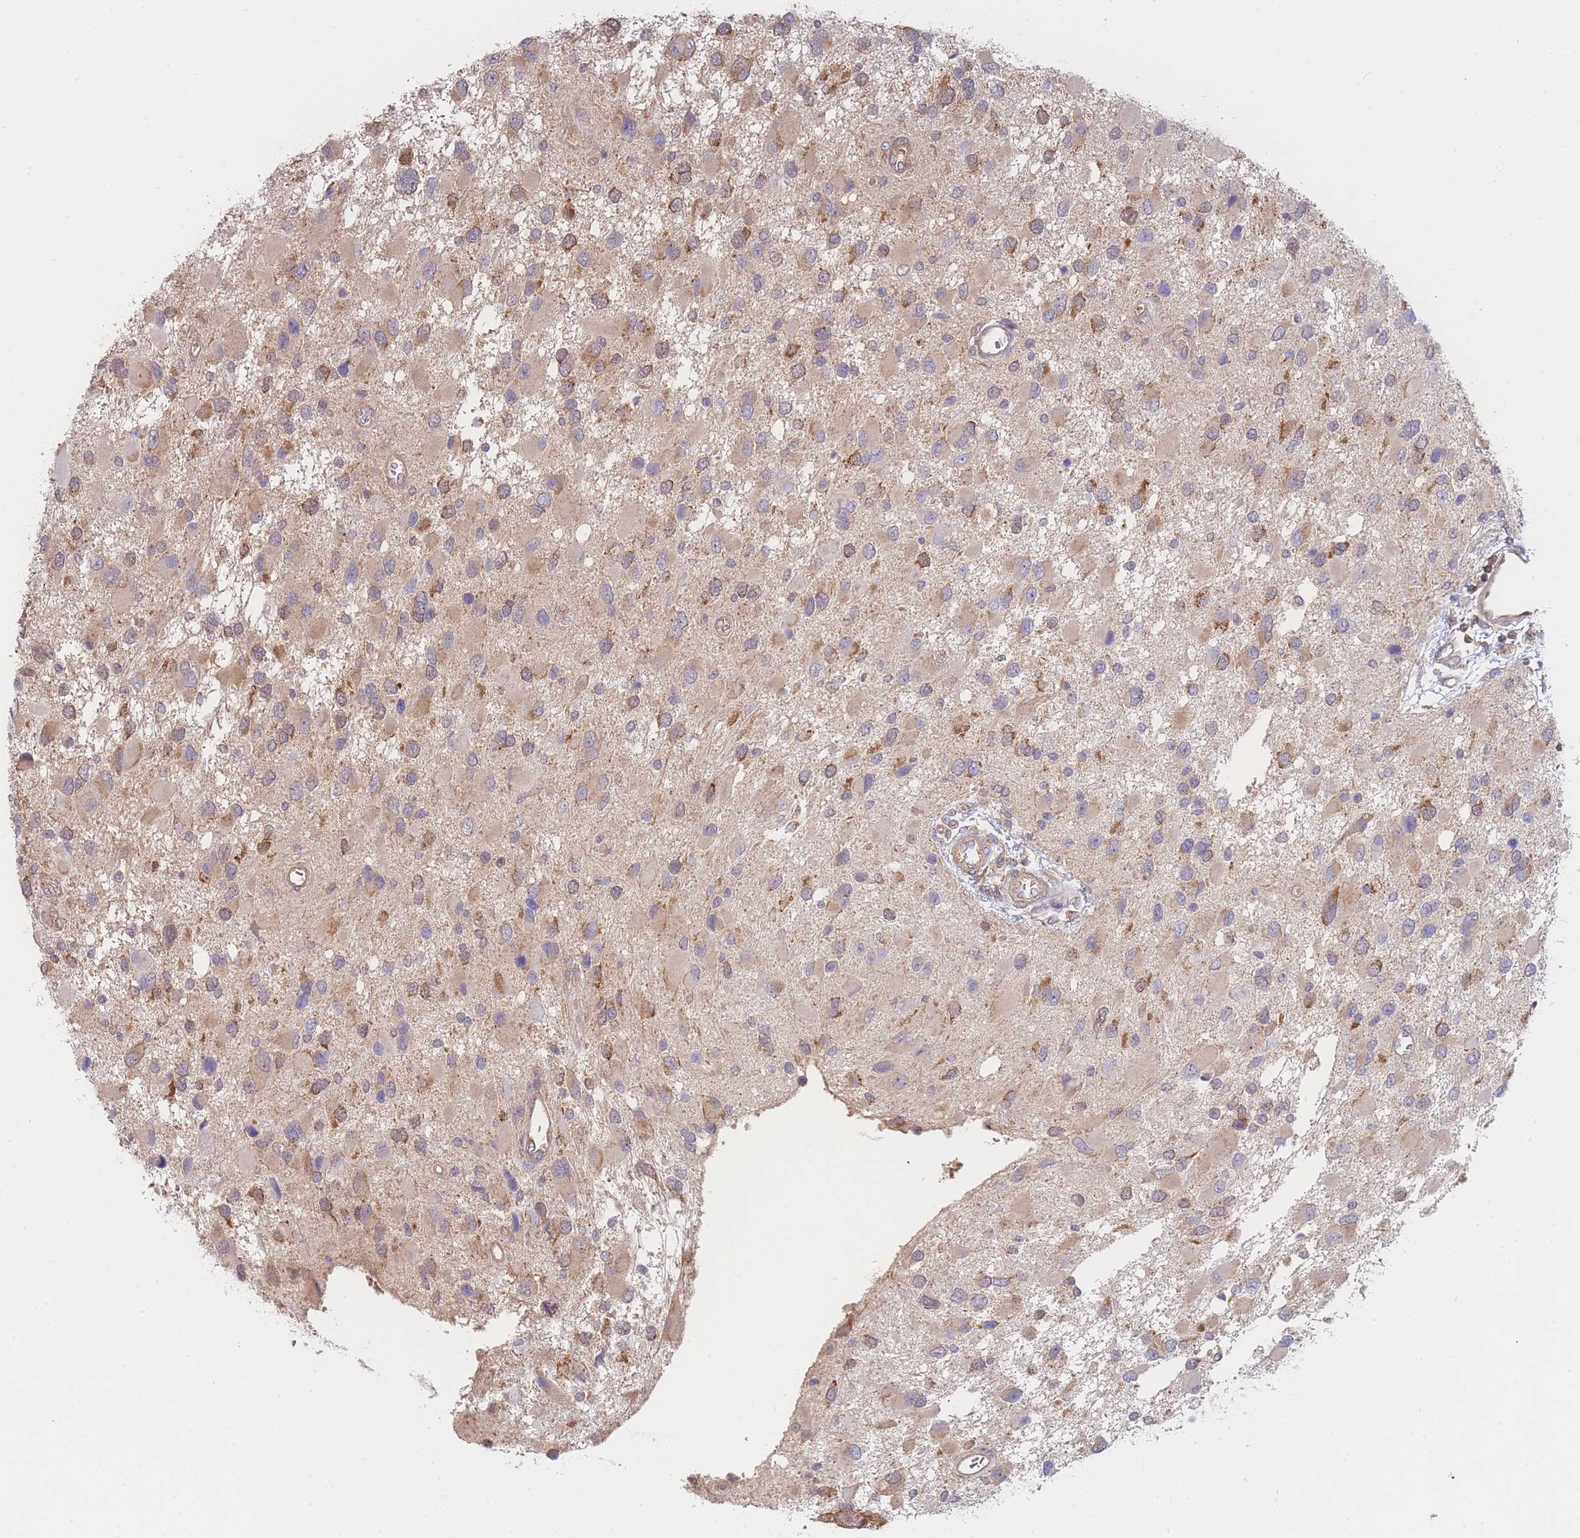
{"staining": {"intensity": "moderate", "quantity": "25%-75%", "location": "cytoplasmic/membranous"}, "tissue": "glioma", "cell_type": "Tumor cells", "image_type": "cancer", "snomed": [{"axis": "morphology", "description": "Glioma, malignant, High grade"}, {"axis": "topography", "description": "Brain"}], "caption": "This photomicrograph exhibits glioma stained with immunohistochemistry to label a protein in brown. The cytoplasmic/membranous of tumor cells show moderate positivity for the protein. Nuclei are counter-stained blue.", "gene": "MRPS18B", "patient": {"sex": "male", "age": 53}}